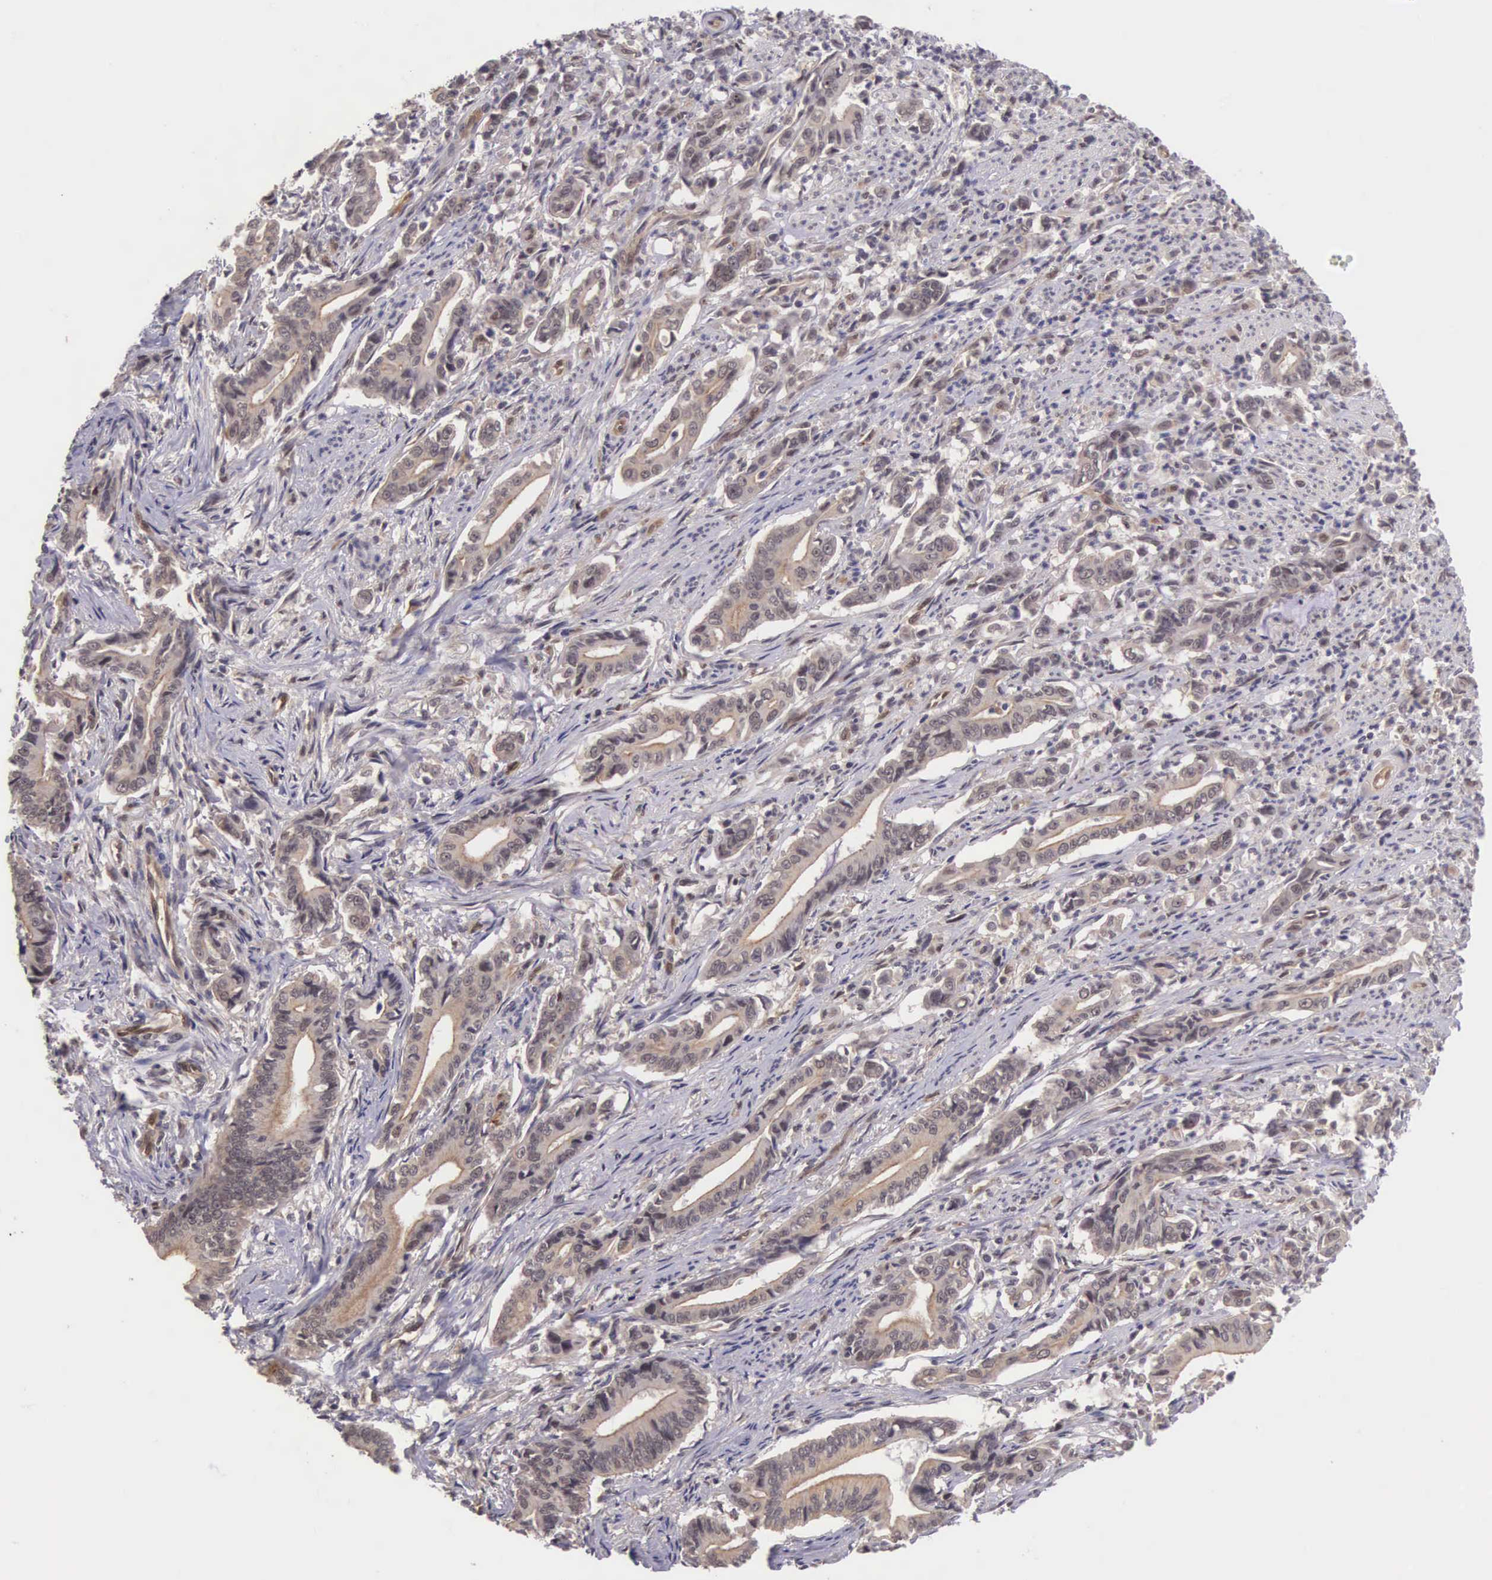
{"staining": {"intensity": "moderate", "quantity": ">75%", "location": "cytoplasmic/membranous"}, "tissue": "stomach cancer", "cell_type": "Tumor cells", "image_type": "cancer", "snomed": [{"axis": "morphology", "description": "Adenocarcinoma, NOS"}, {"axis": "topography", "description": "Stomach"}], "caption": "Approximately >75% of tumor cells in stomach cancer exhibit moderate cytoplasmic/membranous protein expression as visualized by brown immunohistochemical staining.", "gene": "VASH1", "patient": {"sex": "female", "age": 76}}